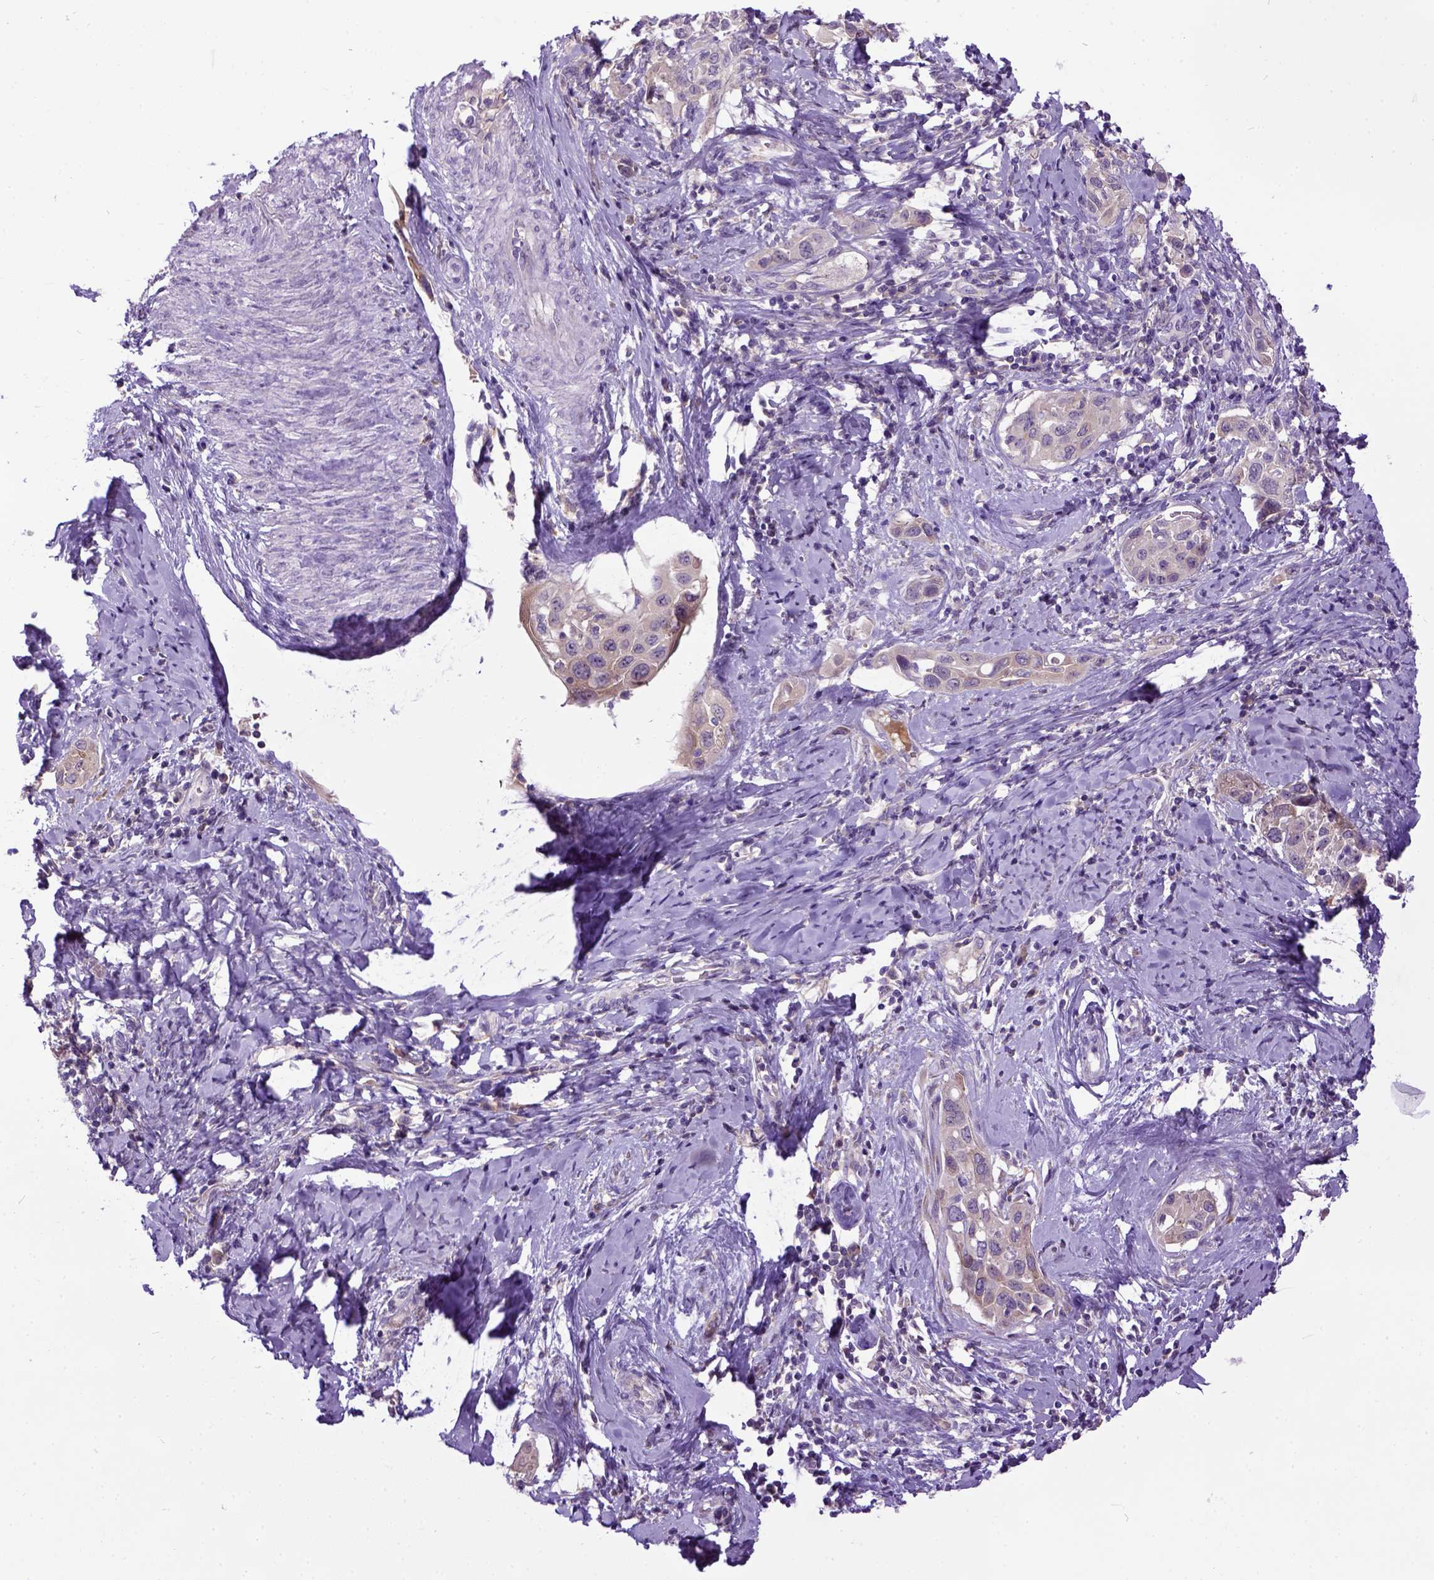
{"staining": {"intensity": "negative", "quantity": "none", "location": "none"}, "tissue": "cervical cancer", "cell_type": "Tumor cells", "image_type": "cancer", "snomed": [{"axis": "morphology", "description": "Squamous cell carcinoma, NOS"}, {"axis": "topography", "description": "Cervix"}], "caption": "Immunohistochemistry micrograph of squamous cell carcinoma (cervical) stained for a protein (brown), which shows no staining in tumor cells.", "gene": "NEK5", "patient": {"sex": "female", "age": 51}}